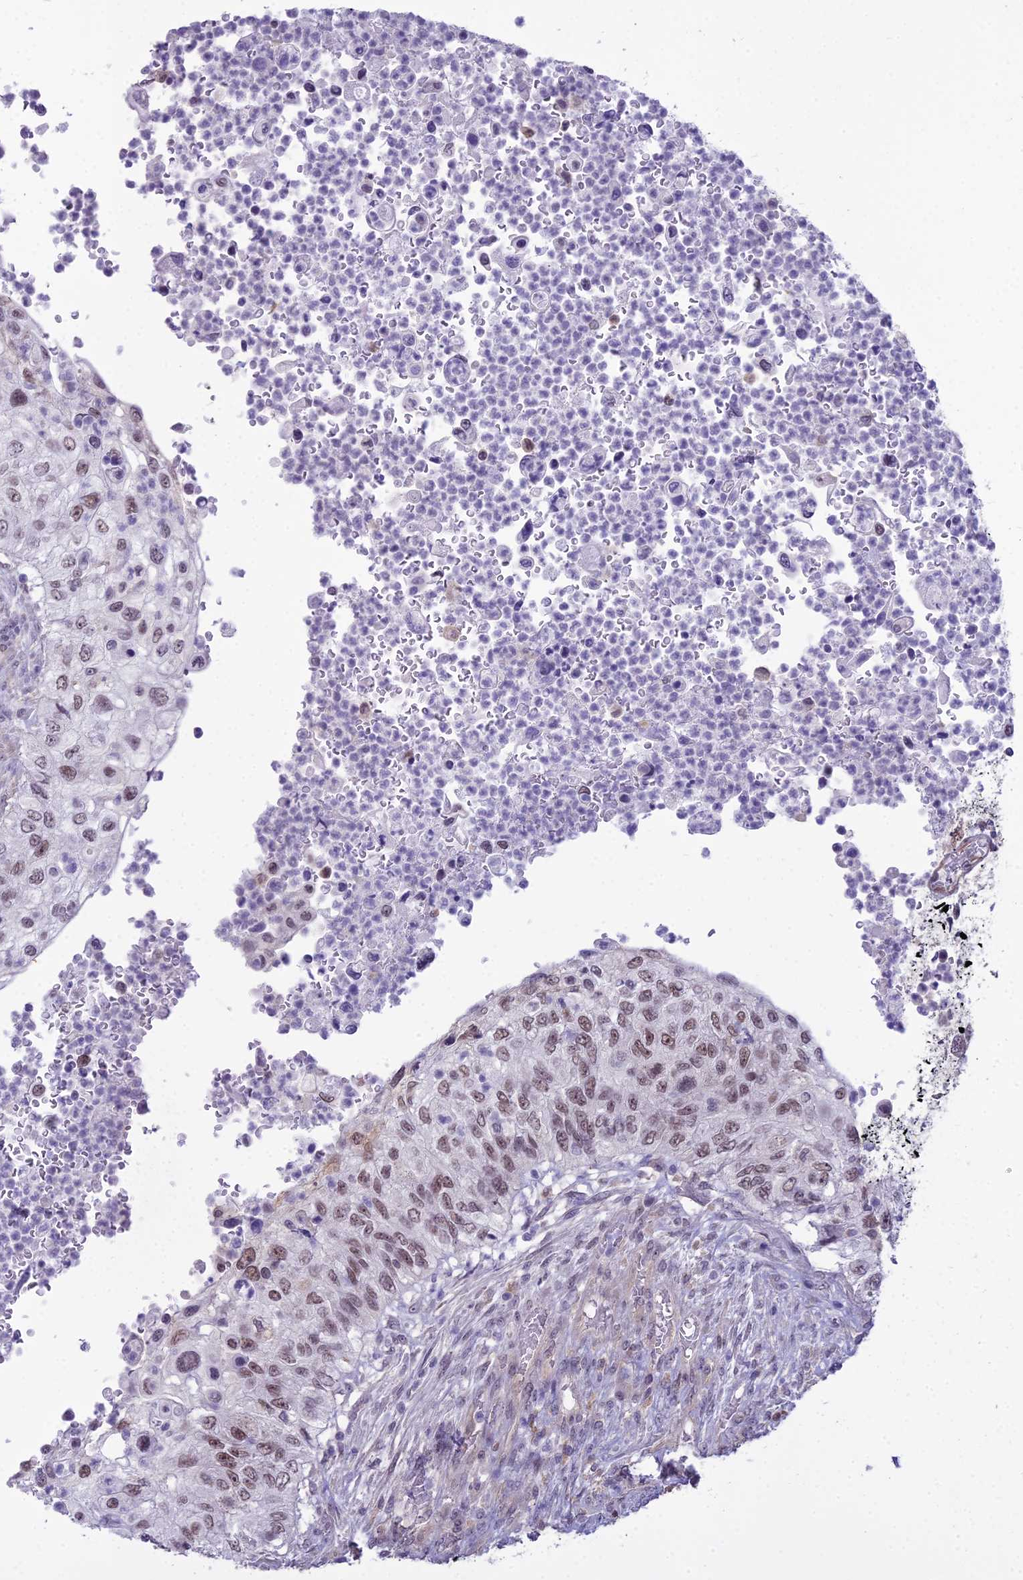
{"staining": {"intensity": "moderate", "quantity": "25%-75%", "location": "nuclear"}, "tissue": "urothelial cancer", "cell_type": "Tumor cells", "image_type": "cancer", "snomed": [{"axis": "morphology", "description": "Urothelial carcinoma, High grade"}, {"axis": "topography", "description": "Urinary bladder"}], "caption": "Immunohistochemical staining of human high-grade urothelial carcinoma displays medium levels of moderate nuclear protein expression in about 25%-75% of tumor cells.", "gene": "BLNK", "patient": {"sex": "female", "age": 60}}